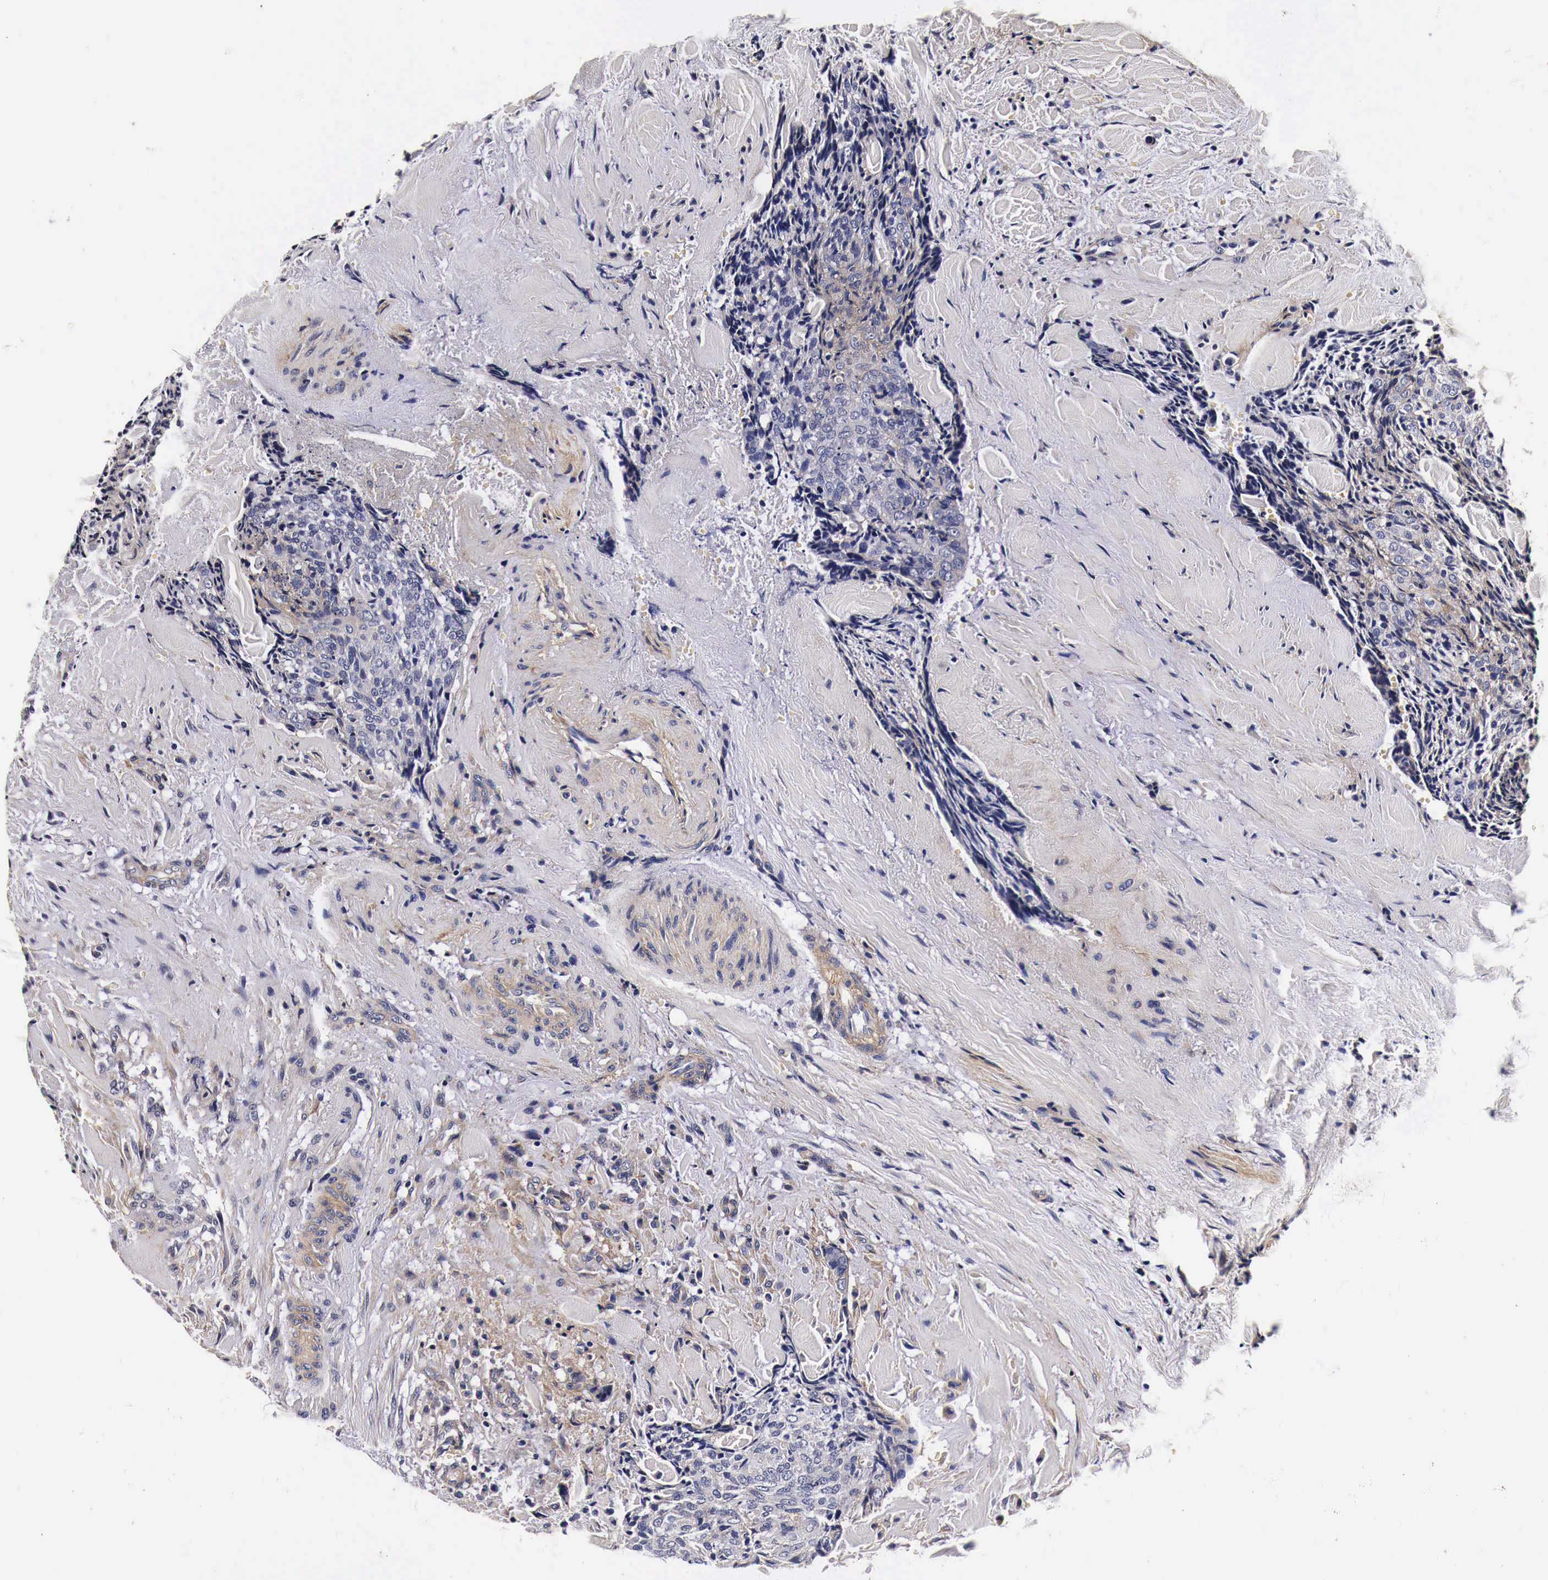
{"staining": {"intensity": "weak", "quantity": "<25%", "location": "cytoplasmic/membranous"}, "tissue": "head and neck cancer", "cell_type": "Tumor cells", "image_type": "cancer", "snomed": [{"axis": "morphology", "description": "Squamous cell carcinoma, NOS"}, {"axis": "topography", "description": "Salivary gland"}, {"axis": "topography", "description": "Head-Neck"}], "caption": "Tumor cells show no significant staining in squamous cell carcinoma (head and neck).", "gene": "RP2", "patient": {"sex": "male", "age": 70}}